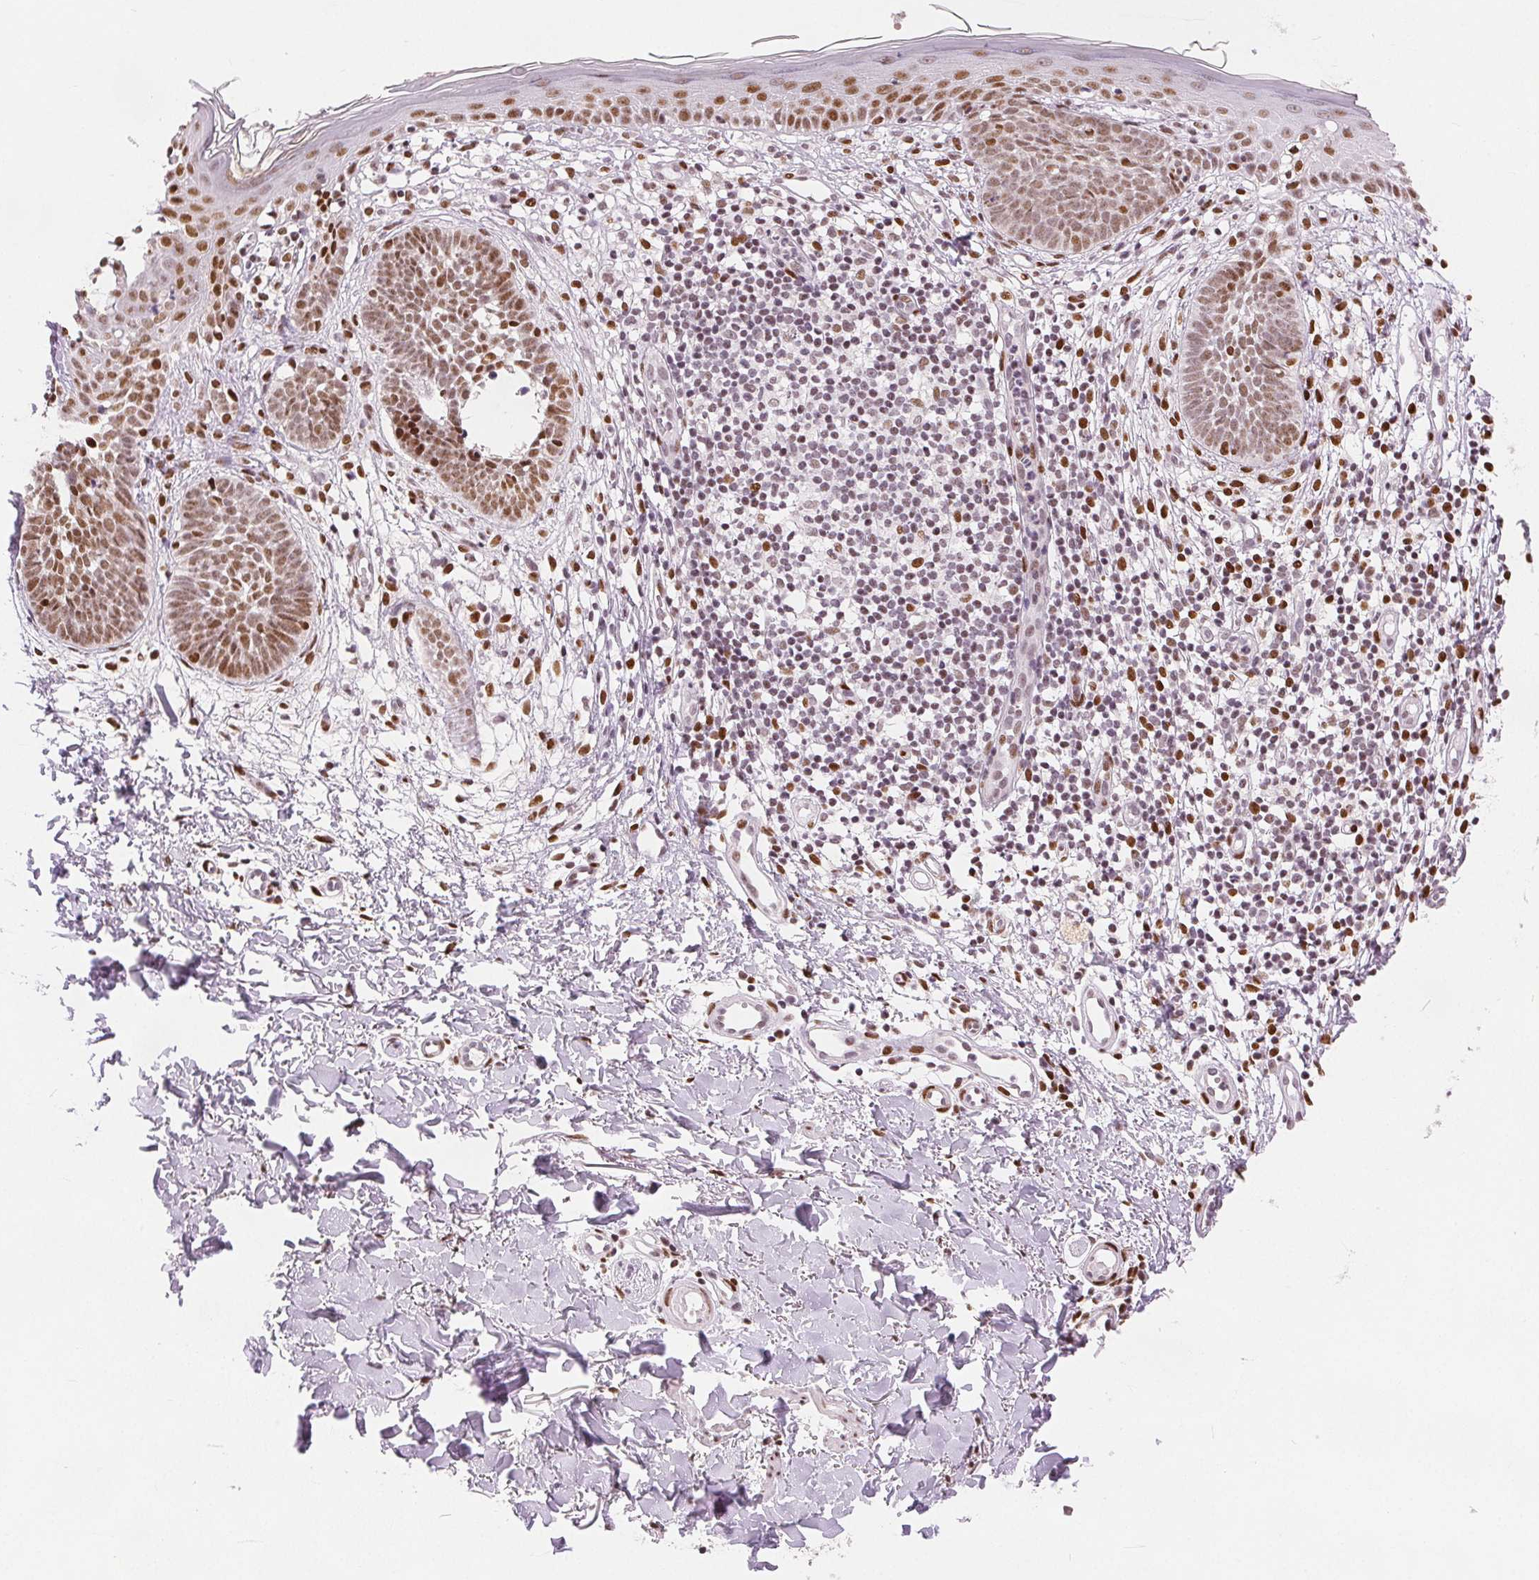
{"staining": {"intensity": "moderate", "quantity": ">75%", "location": "nuclear"}, "tissue": "skin cancer", "cell_type": "Tumor cells", "image_type": "cancer", "snomed": [{"axis": "morphology", "description": "Basal cell carcinoma"}, {"axis": "topography", "description": "Skin"}], "caption": "Human skin cancer stained with a protein marker shows moderate staining in tumor cells.", "gene": "ZNF703", "patient": {"sex": "female", "age": 51}}